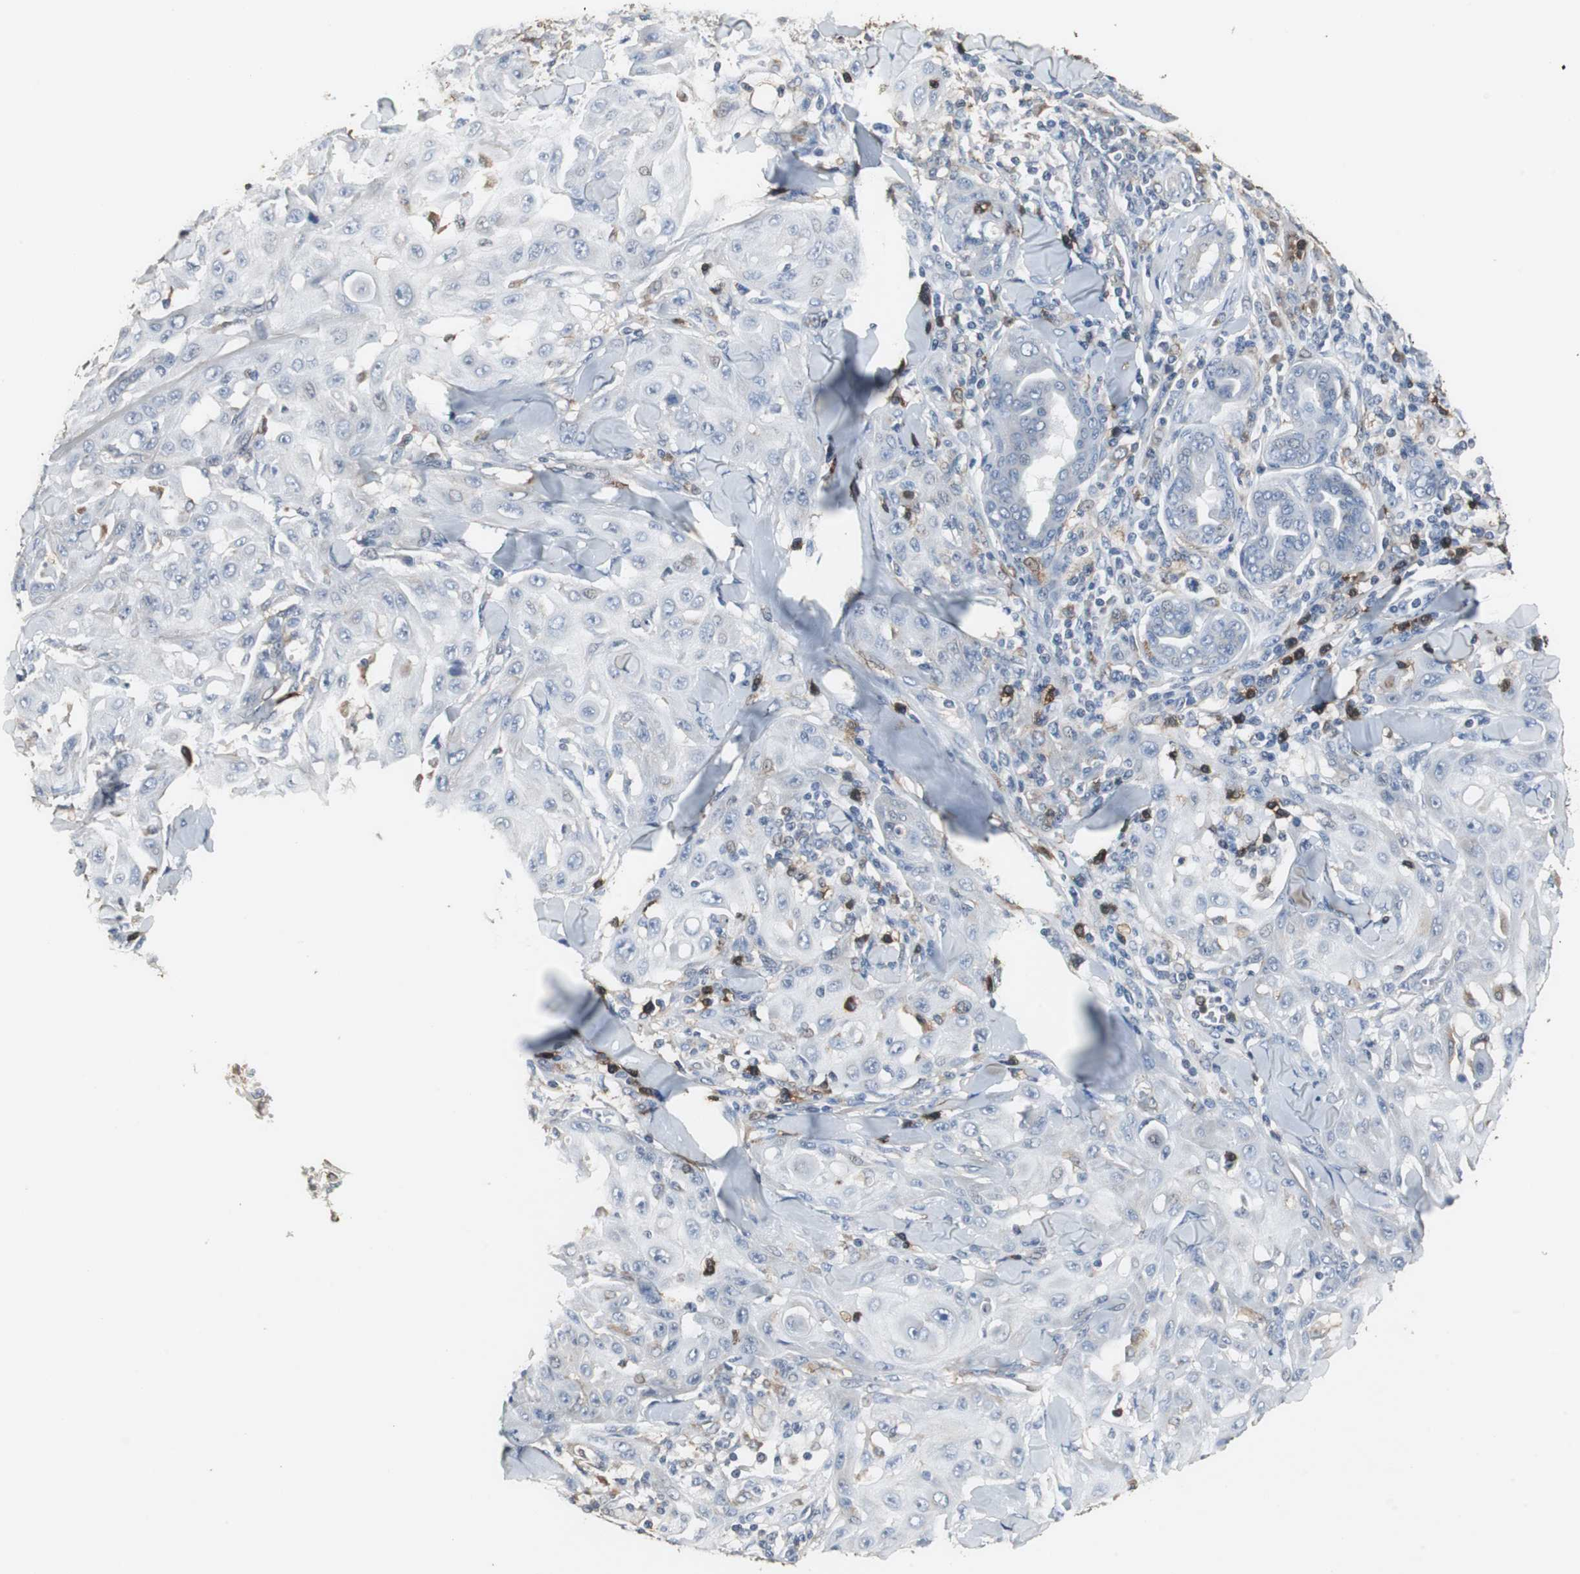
{"staining": {"intensity": "negative", "quantity": "none", "location": "none"}, "tissue": "skin cancer", "cell_type": "Tumor cells", "image_type": "cancer", "snomed": [{"axis": "morphology", "description": "Squamous cell carcinoma, NOS"}, {"axis": "topography", "description": "Skin"}], "caption": "A micrograph of human skin cancer (squamous cell carcinoma) is negative for staining in tumor cells.", "gene": "NCF2", "patient": {"sex": "male", "age": 24}}